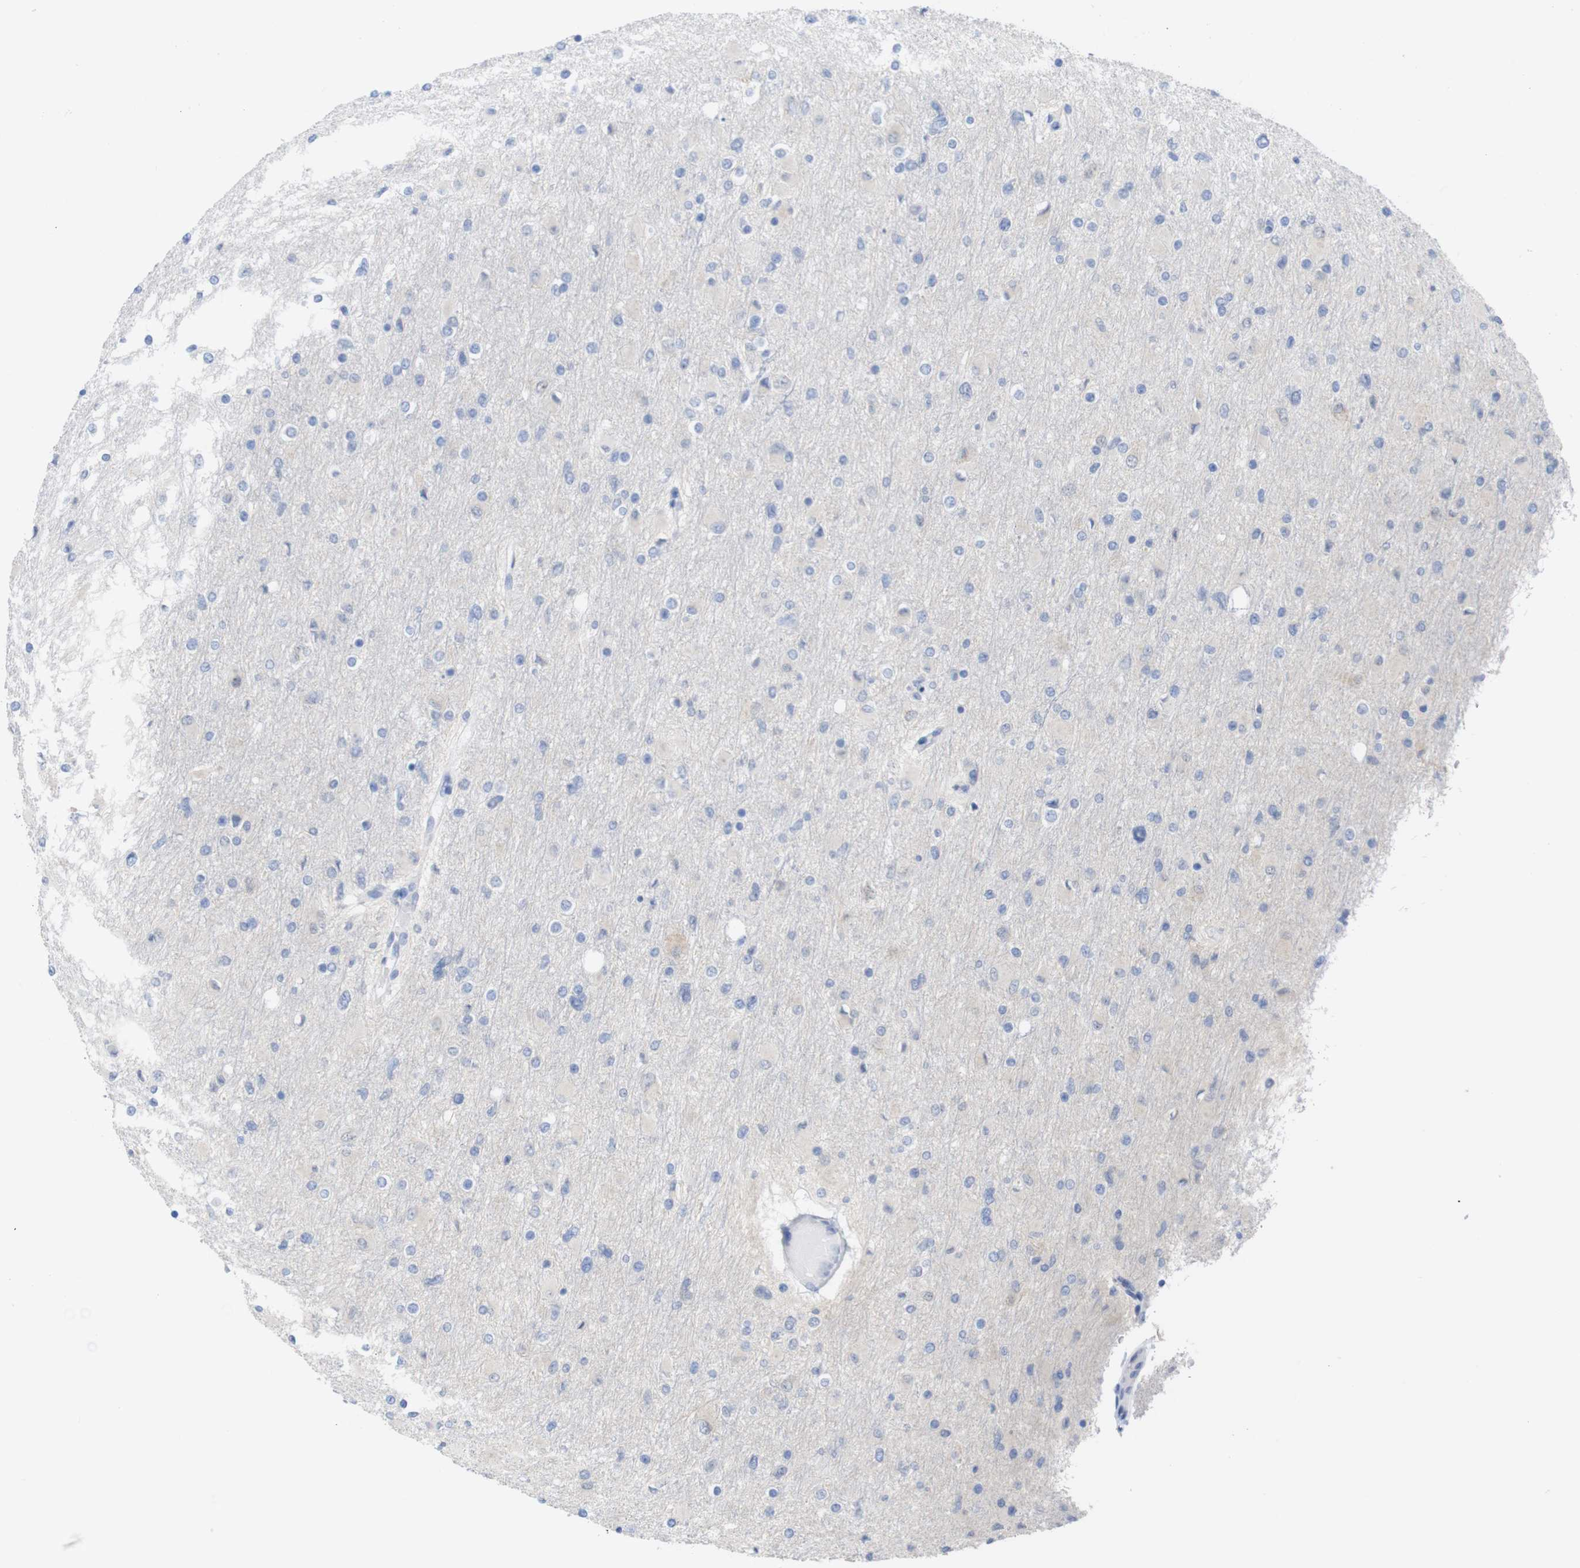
{"staining": {"intensity": "negative", "quantity": "none", "location": "none"}, "tissue": "glioma", "cell_type": "Tumor cells", "image_type": "cancer", "snomed": [{"axis": "morphology", "description": "Glioma, malignant, High grade"}, {"axis": "topography", "description": "Cerebral cortex"}], "caption": "Immunohistochemistry (IHC) micrograph of neoplastic tissue: glioma stained with DAB (3,3'-diaminobenzidine) demonstrates no significant protein positivity in tumor cells.", "gene": "PNMA1", "patient": {"sex": "female", "age": 36}}